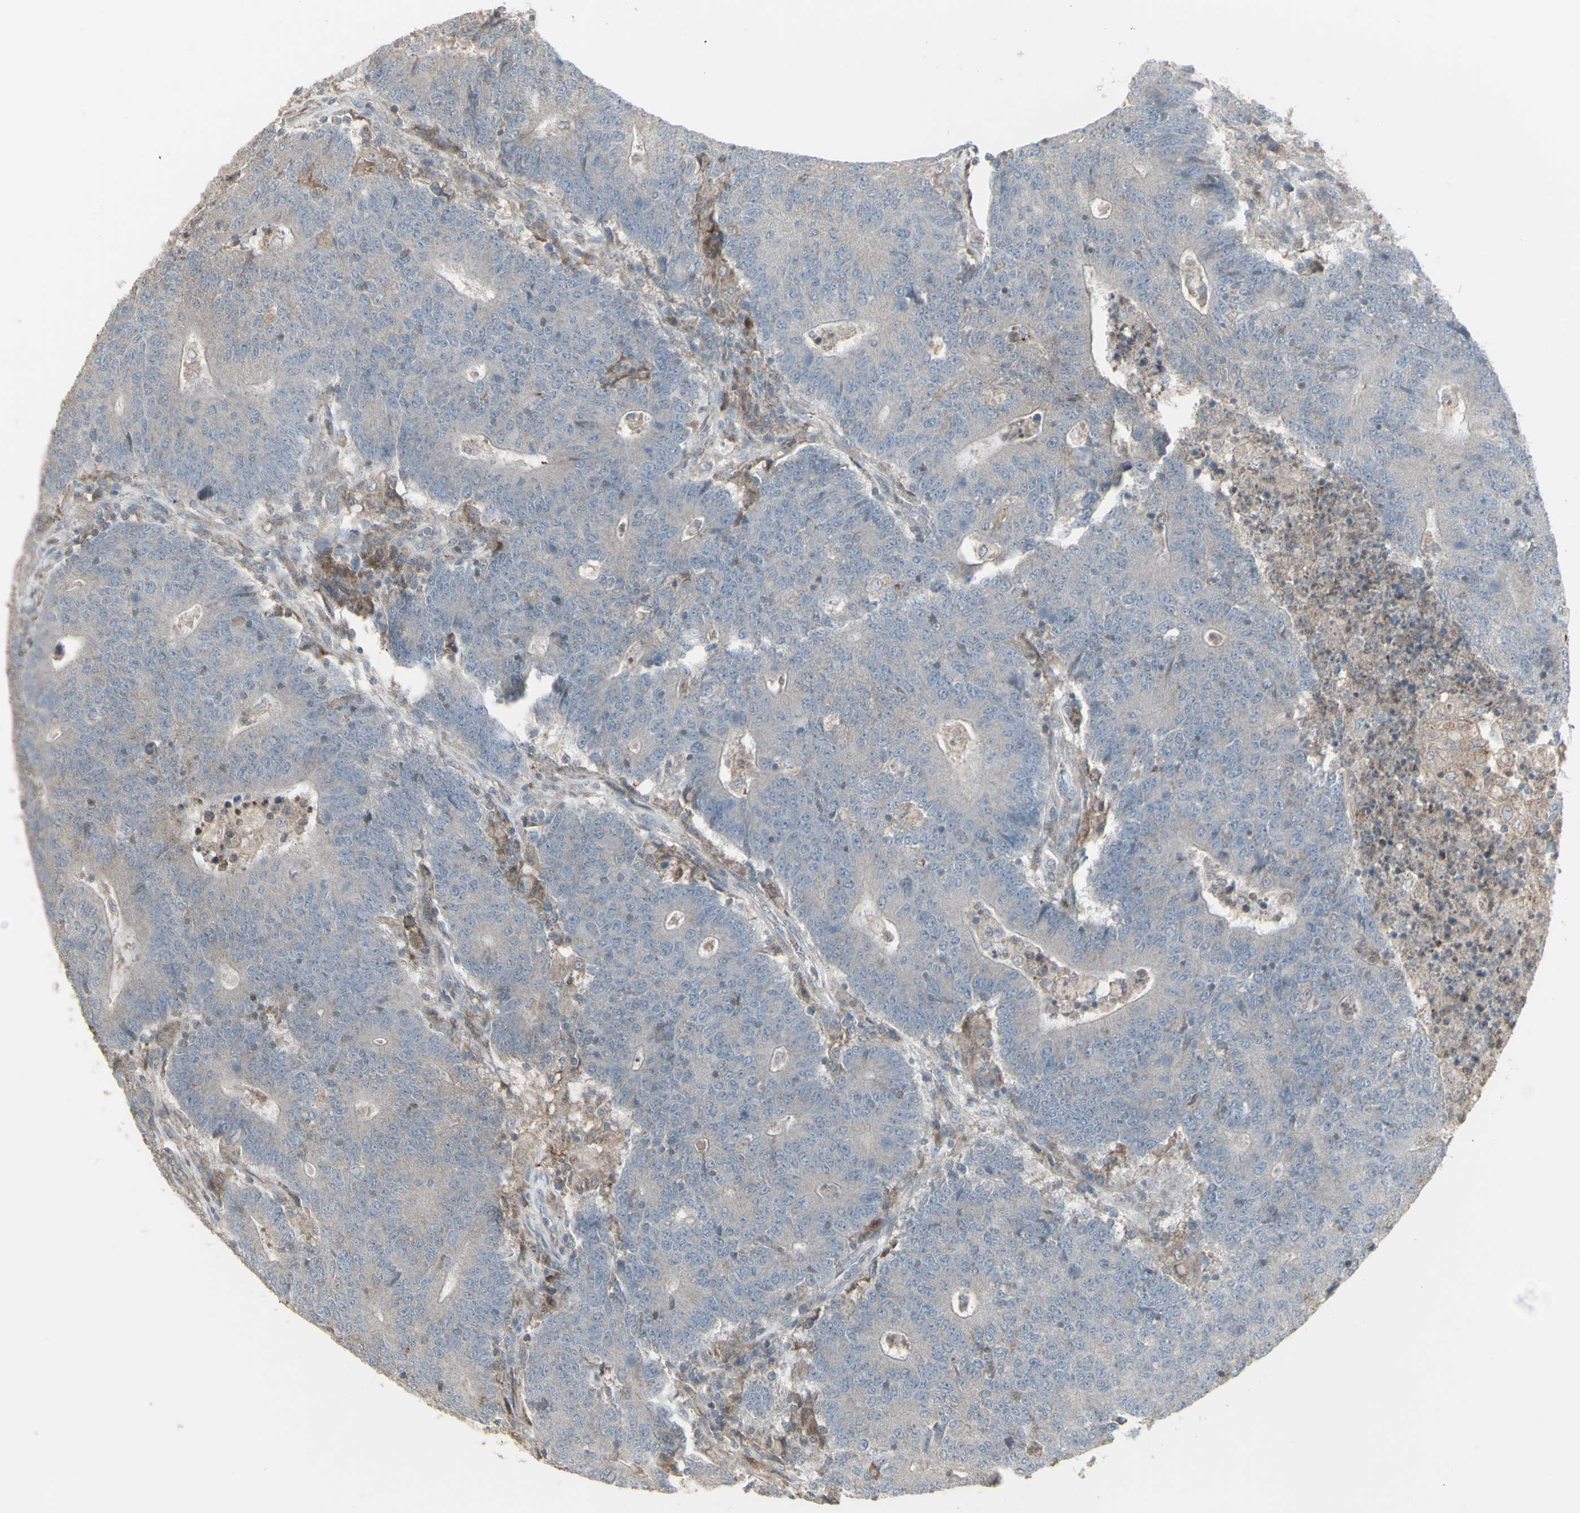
{"staining": {"intensity": "weak", "quantity": ">75%", "location": "cytoplasmic/membranous"}, "tissue": "colorectal cancer", "cell_type": "Tumor cells", "image_type": "cancer", "snomed": [{"axis": "morphology", "description": "Normal tissue, NOS"}, {"axis": "morphology", "description": "Adenocarcinoma, NOS"}, {"axis": "topography", "description": "Colon"}], "caption": "About >75% of tumor cells in colorectal cancer exhibit weak cytoplasmic/membranous protein staining as visualized by brown immunohistochemical staining.", "gene": "RNASEL", "patient": {"sex": "female", "age": 75}}